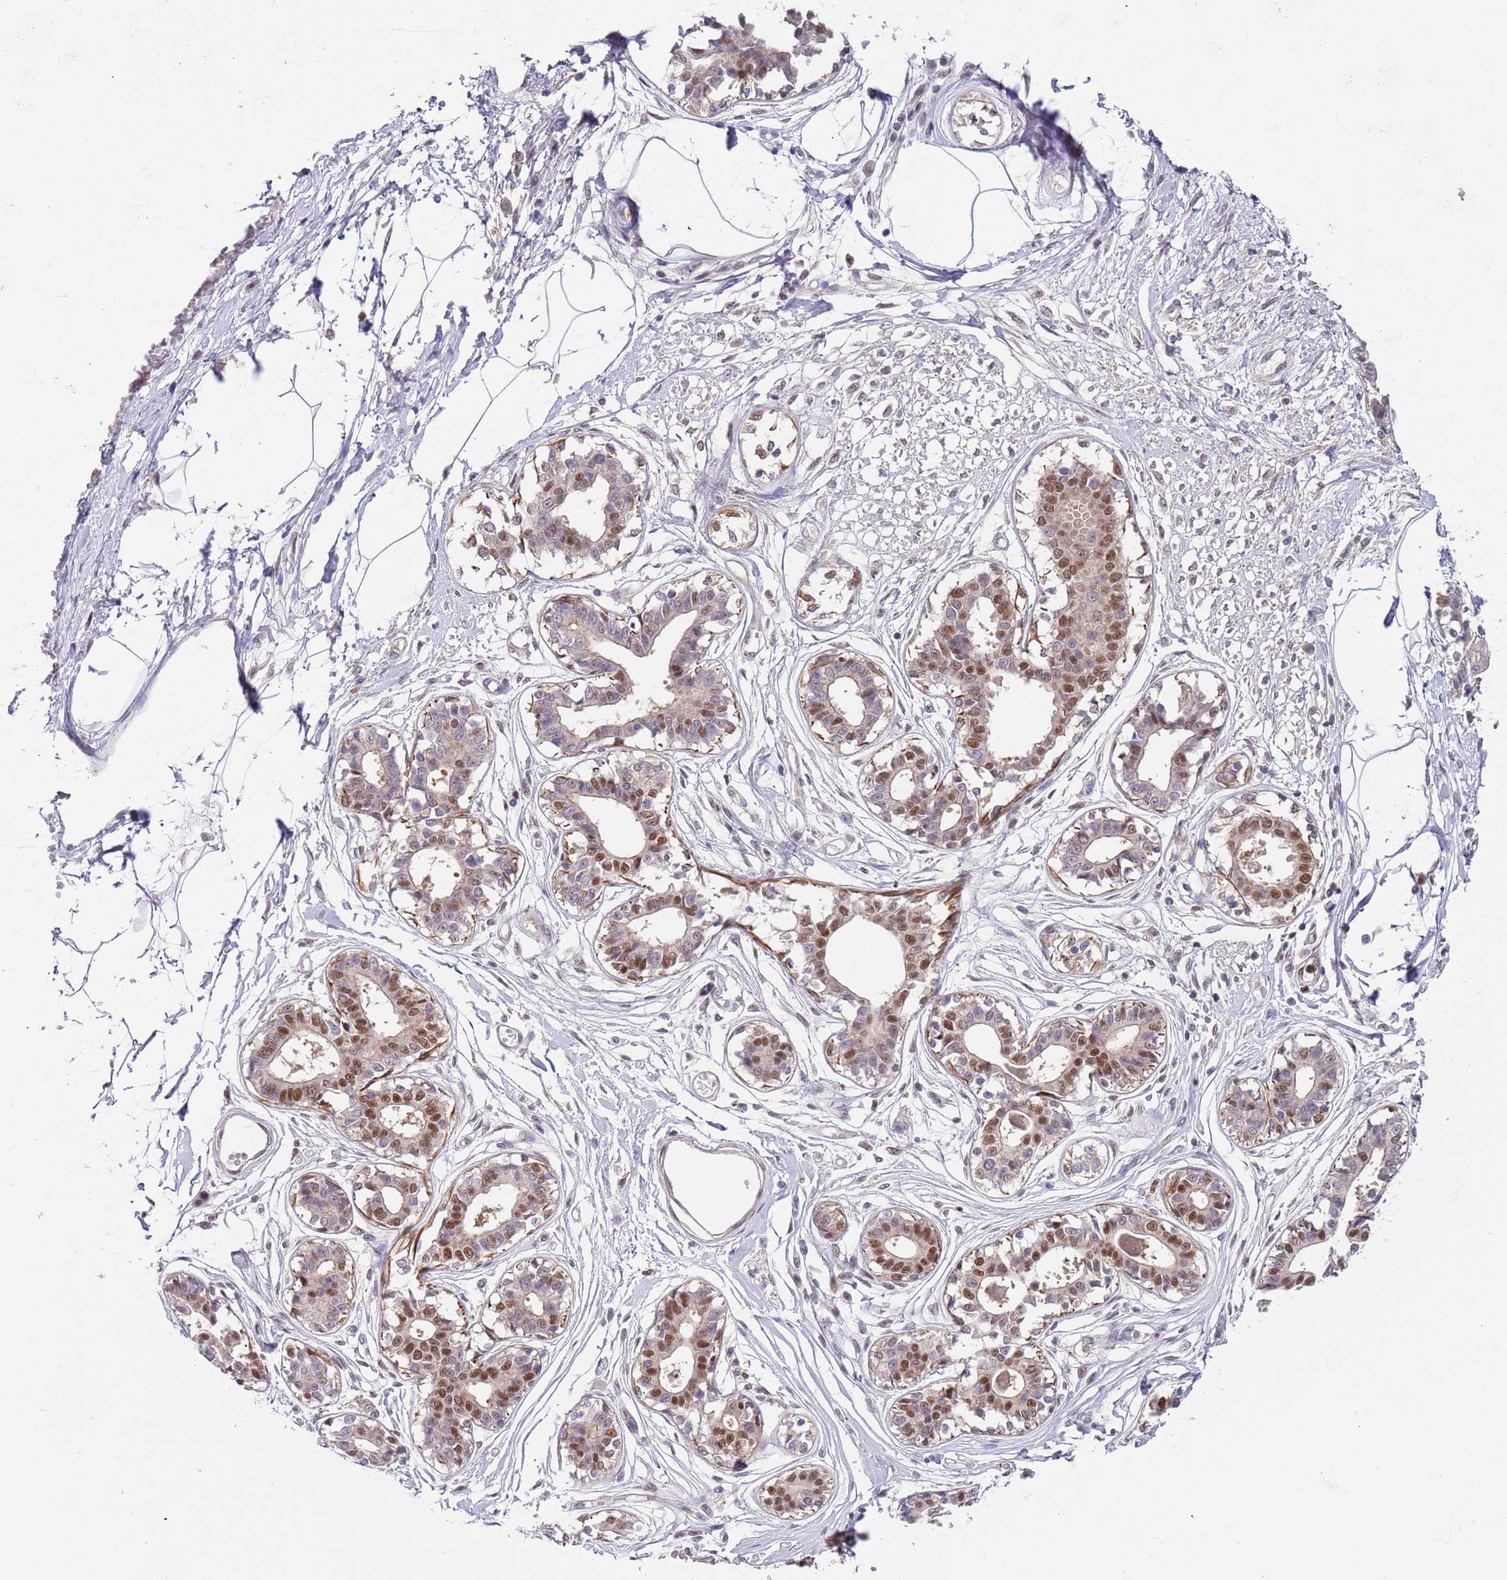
{"staining": {"intensity": "negative", "quantity": "none", "location": "none"}, "tissue": "breast", "cell_type": "Adipocytes", "image_type": "normal", "snomed": [{"axis": "morphology", "description": "Normal tissue, NOS"}, {"axis": "topography", "description": "Breast"}], "caption": "This is a micrograph of IHC staining of benign breast, which shows no positivity in adipocytes.", "gene": "RMND5B", "patient": {"sex": "female", "age": 45}}